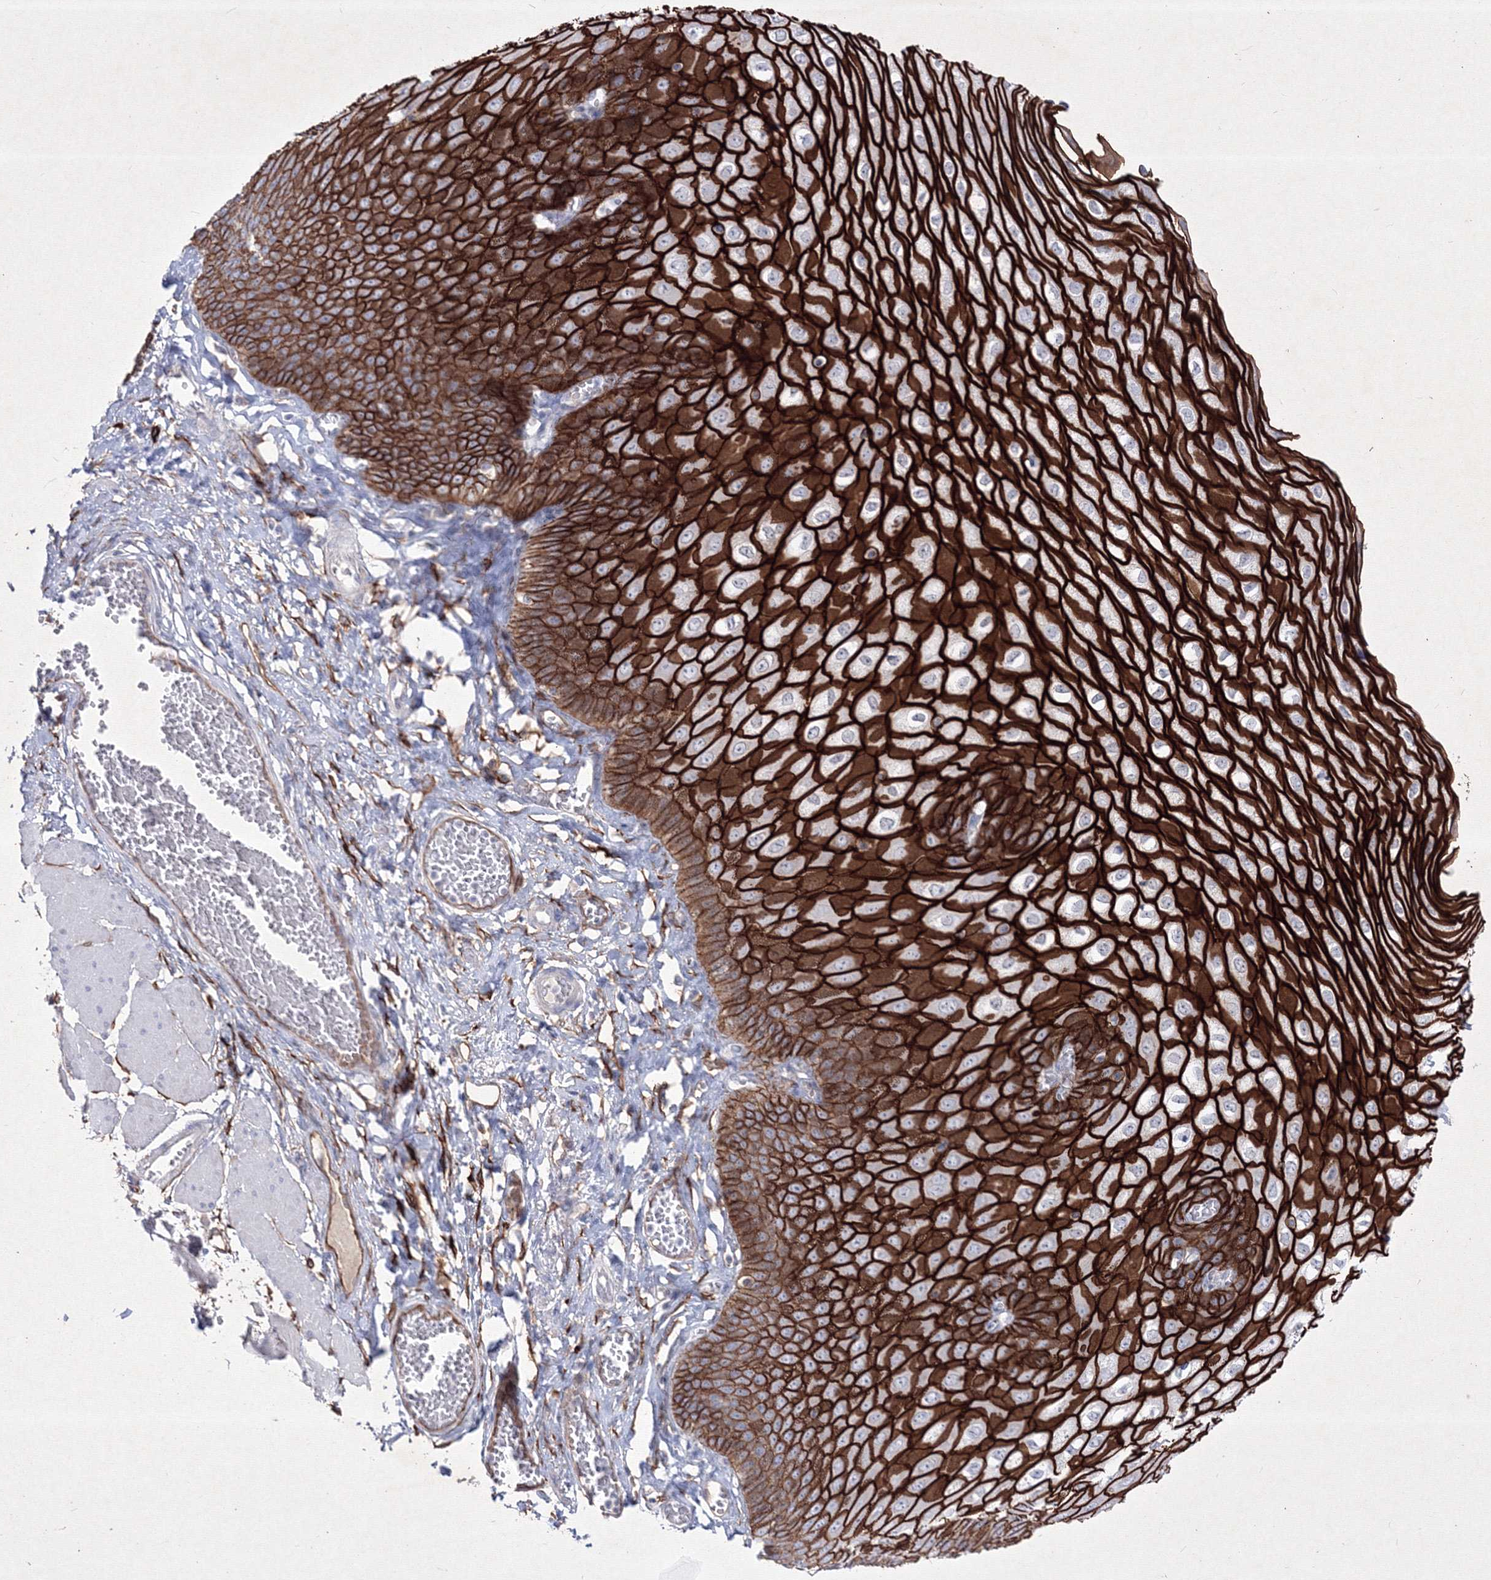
{"staining": {"intensity": "strong", "quantity": ">75%", "location": "cytoplasmic/membranous"}, "tissue": "esophagus", "cell_type": "Squamous epithelial cells", "image_type": "normal", "snomed": [{"axis": "morphology", "description": "Normal tissue, NOS"}, {"axis": "topography", "description": "Esophagus"}], "caption": "Immunohistochemical staining of normal human esophagus reveals strong cytoplasmic/membranous protein expression in about >75% of squamous epithelial cells.", "gene": "TMEM139", "patient": {"sex": "male", "age": 60}}